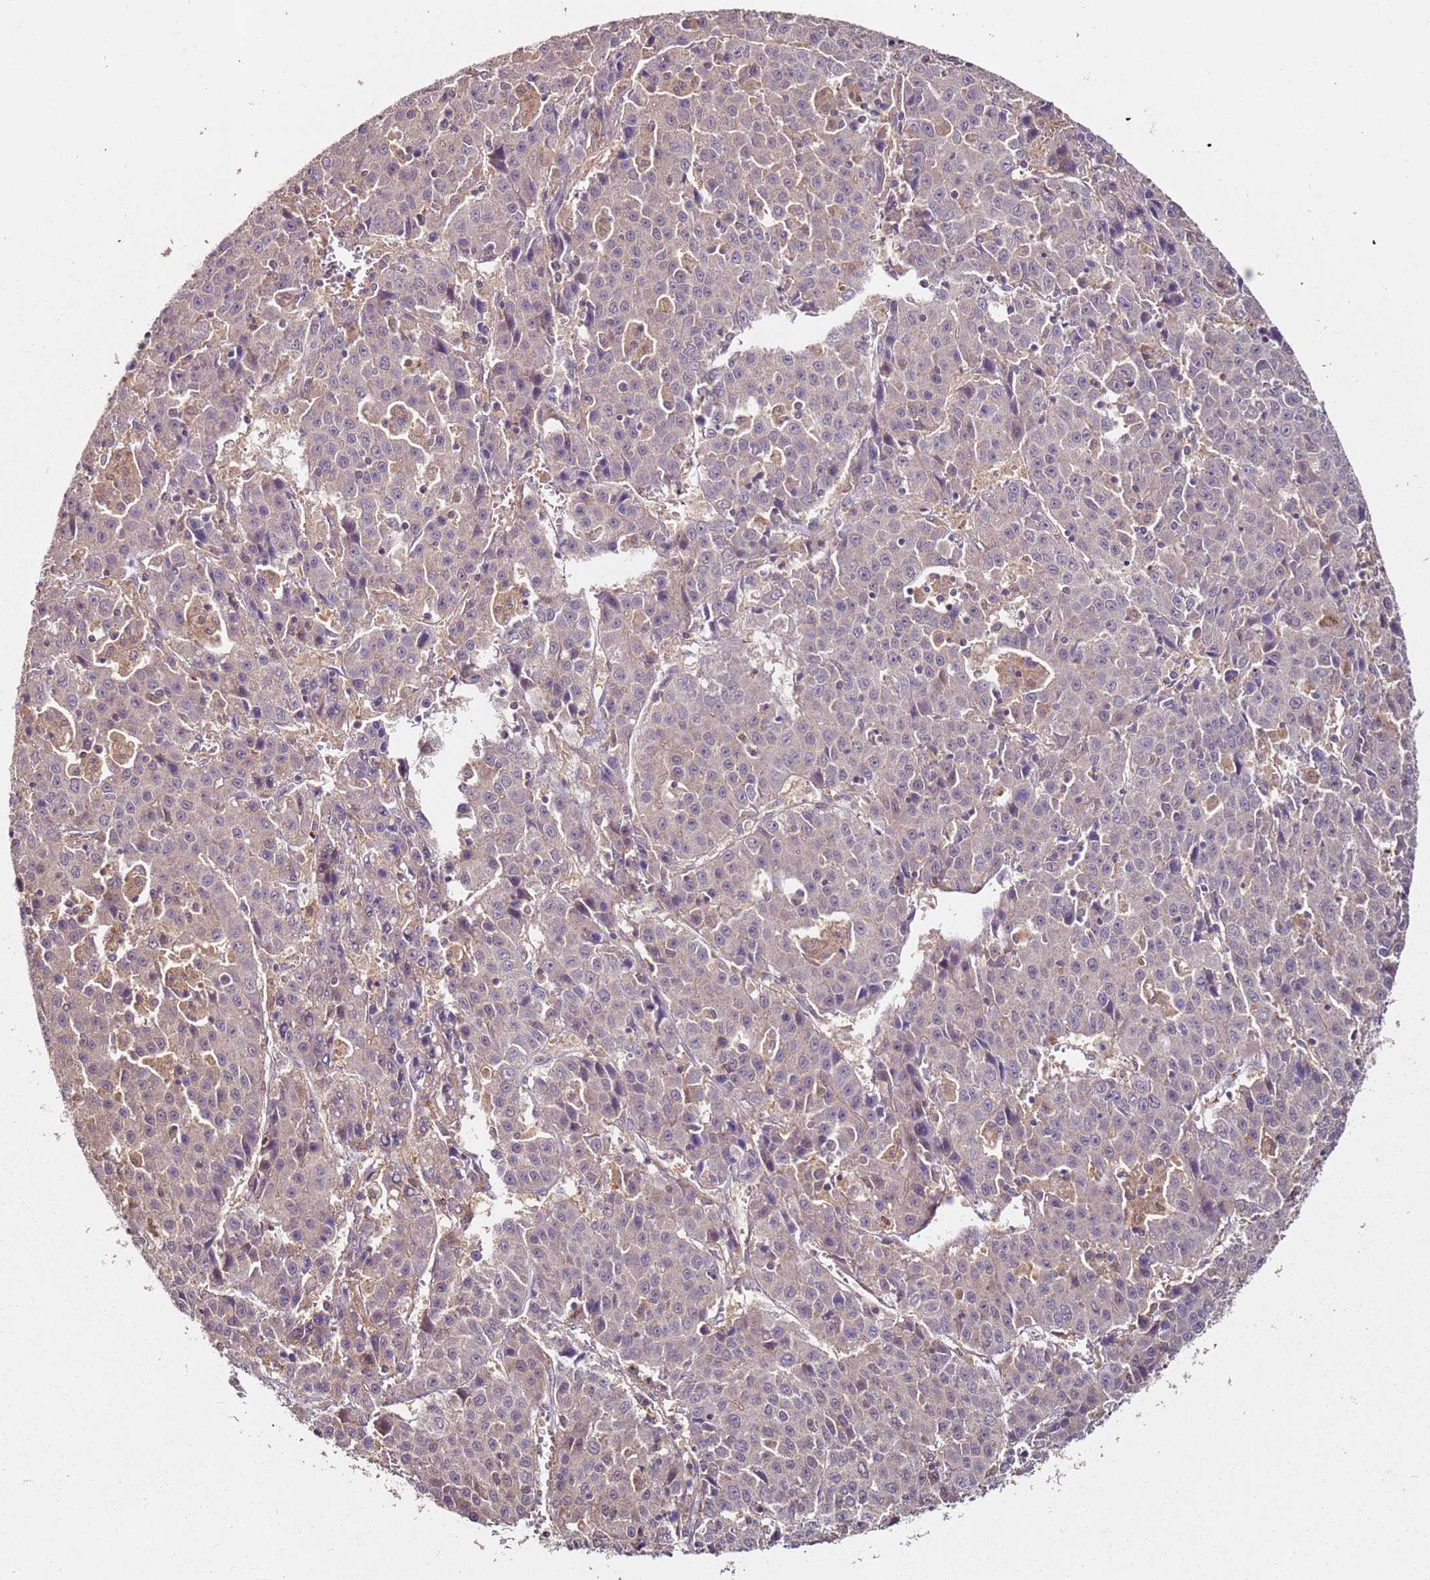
{"staining": {"intensity": "weak", "quantity": "<25%", "location": "cytoplasmic/membranous"}, "tissue": "liver cancer", "cell_type": "Tumor cells", "image_type": "cancer", "snomed": [{"axis": "morphology", "description": "Carcinoma, Hepatocellular, NOS"}, {"axis": "topography", "description": "Liver"}], "caption": "Tumor cells are negative for brown protein staining in liver hepatocellular carcinoma.", "gene": "MDH1", "patient": {"sex": "female", "age": 53}}